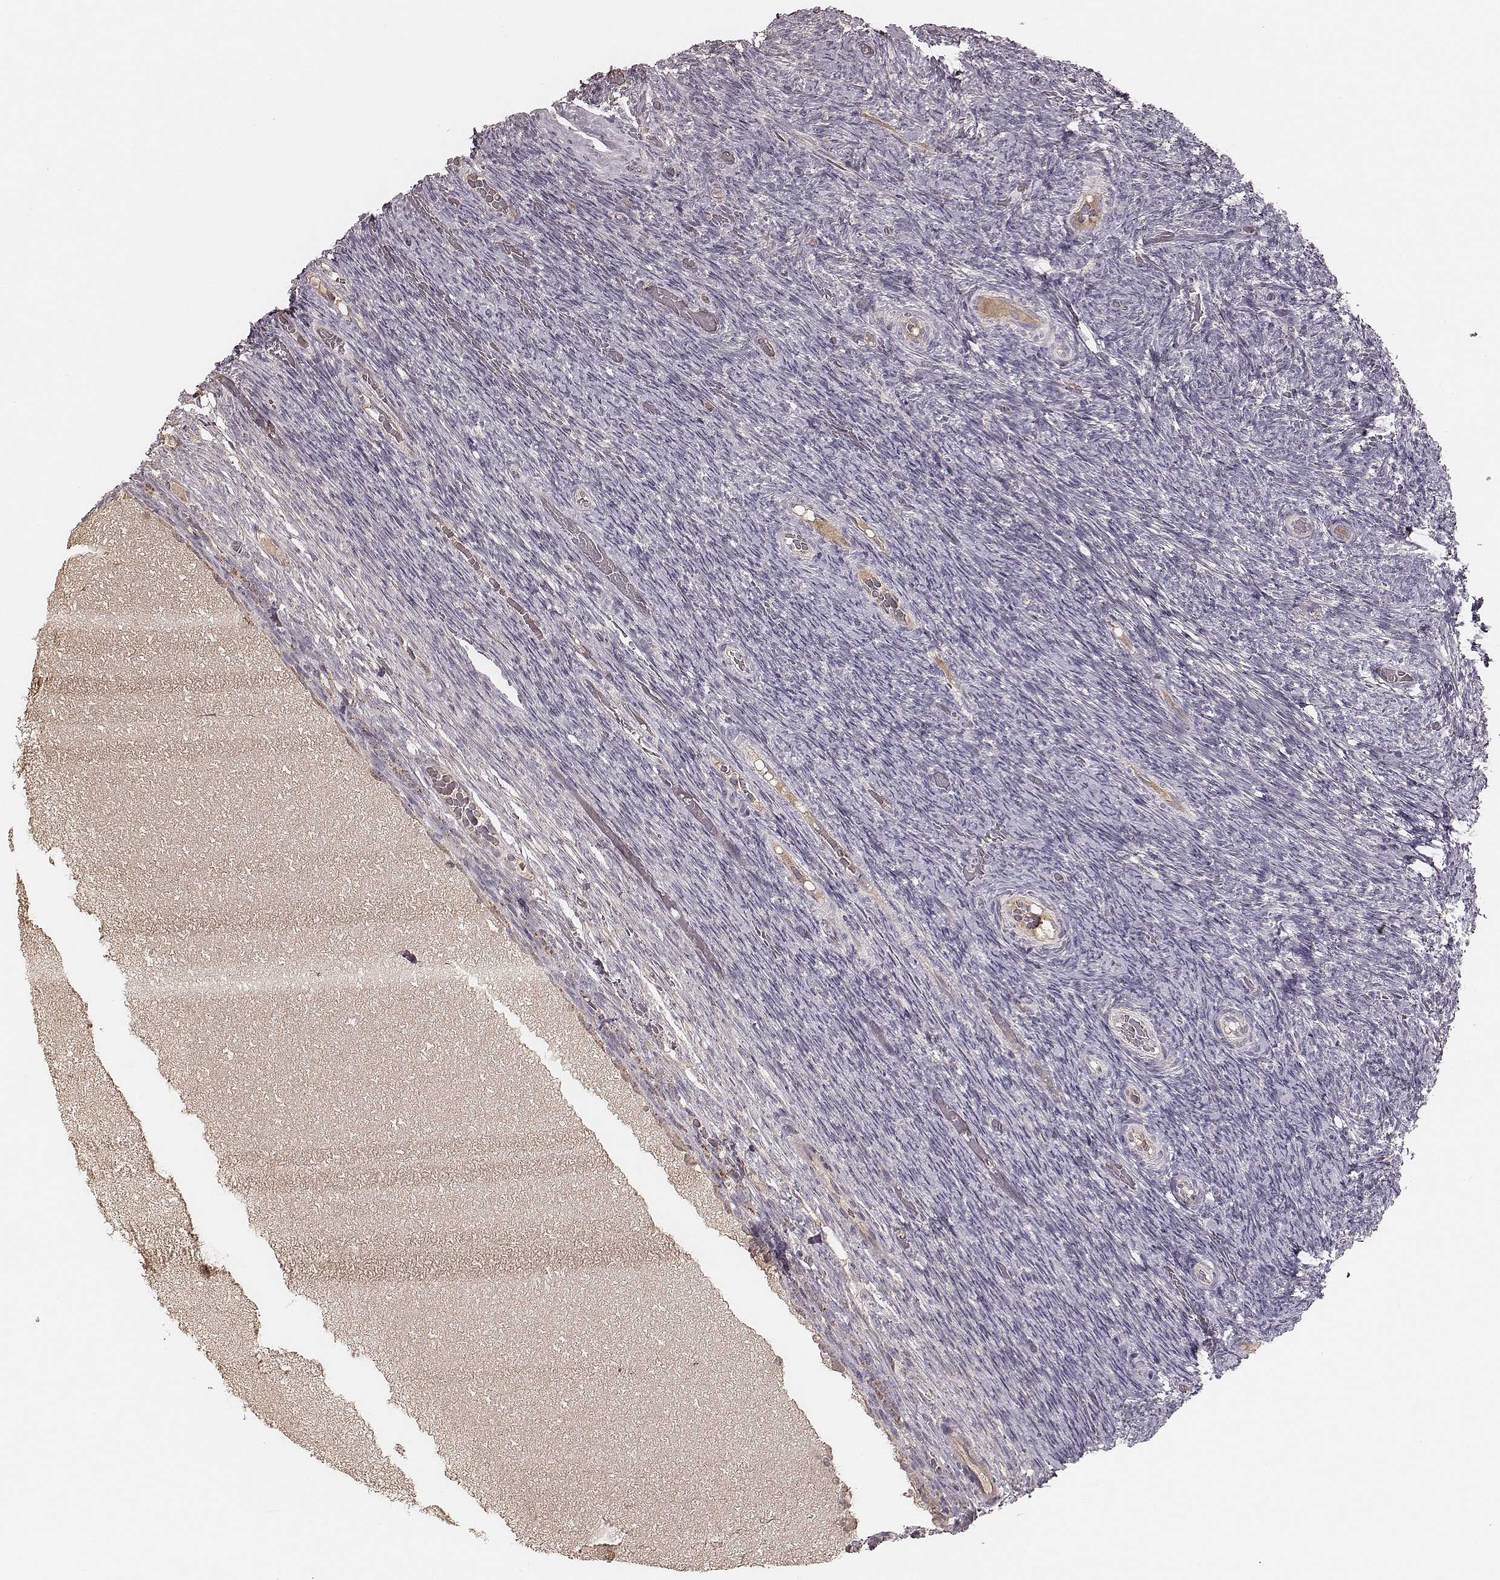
{"staining": {"intensity": "negative", "quantity": "none", "location": "none"}, "tissue": "ovary", "cell_type": "Ovarian stroma cells", "image_type": "normal", "snomed": [{"axis": "morphology", "description": "Normal tissue, NOS"}, {"axis": "topography", "description": "Ovary"}], "caption": "Human ovary stained for a protein using IHC shows no expression in ovarian stroma cells.", "gene": "MRPS27", "patient": {"sex": "female", "age": 34}}